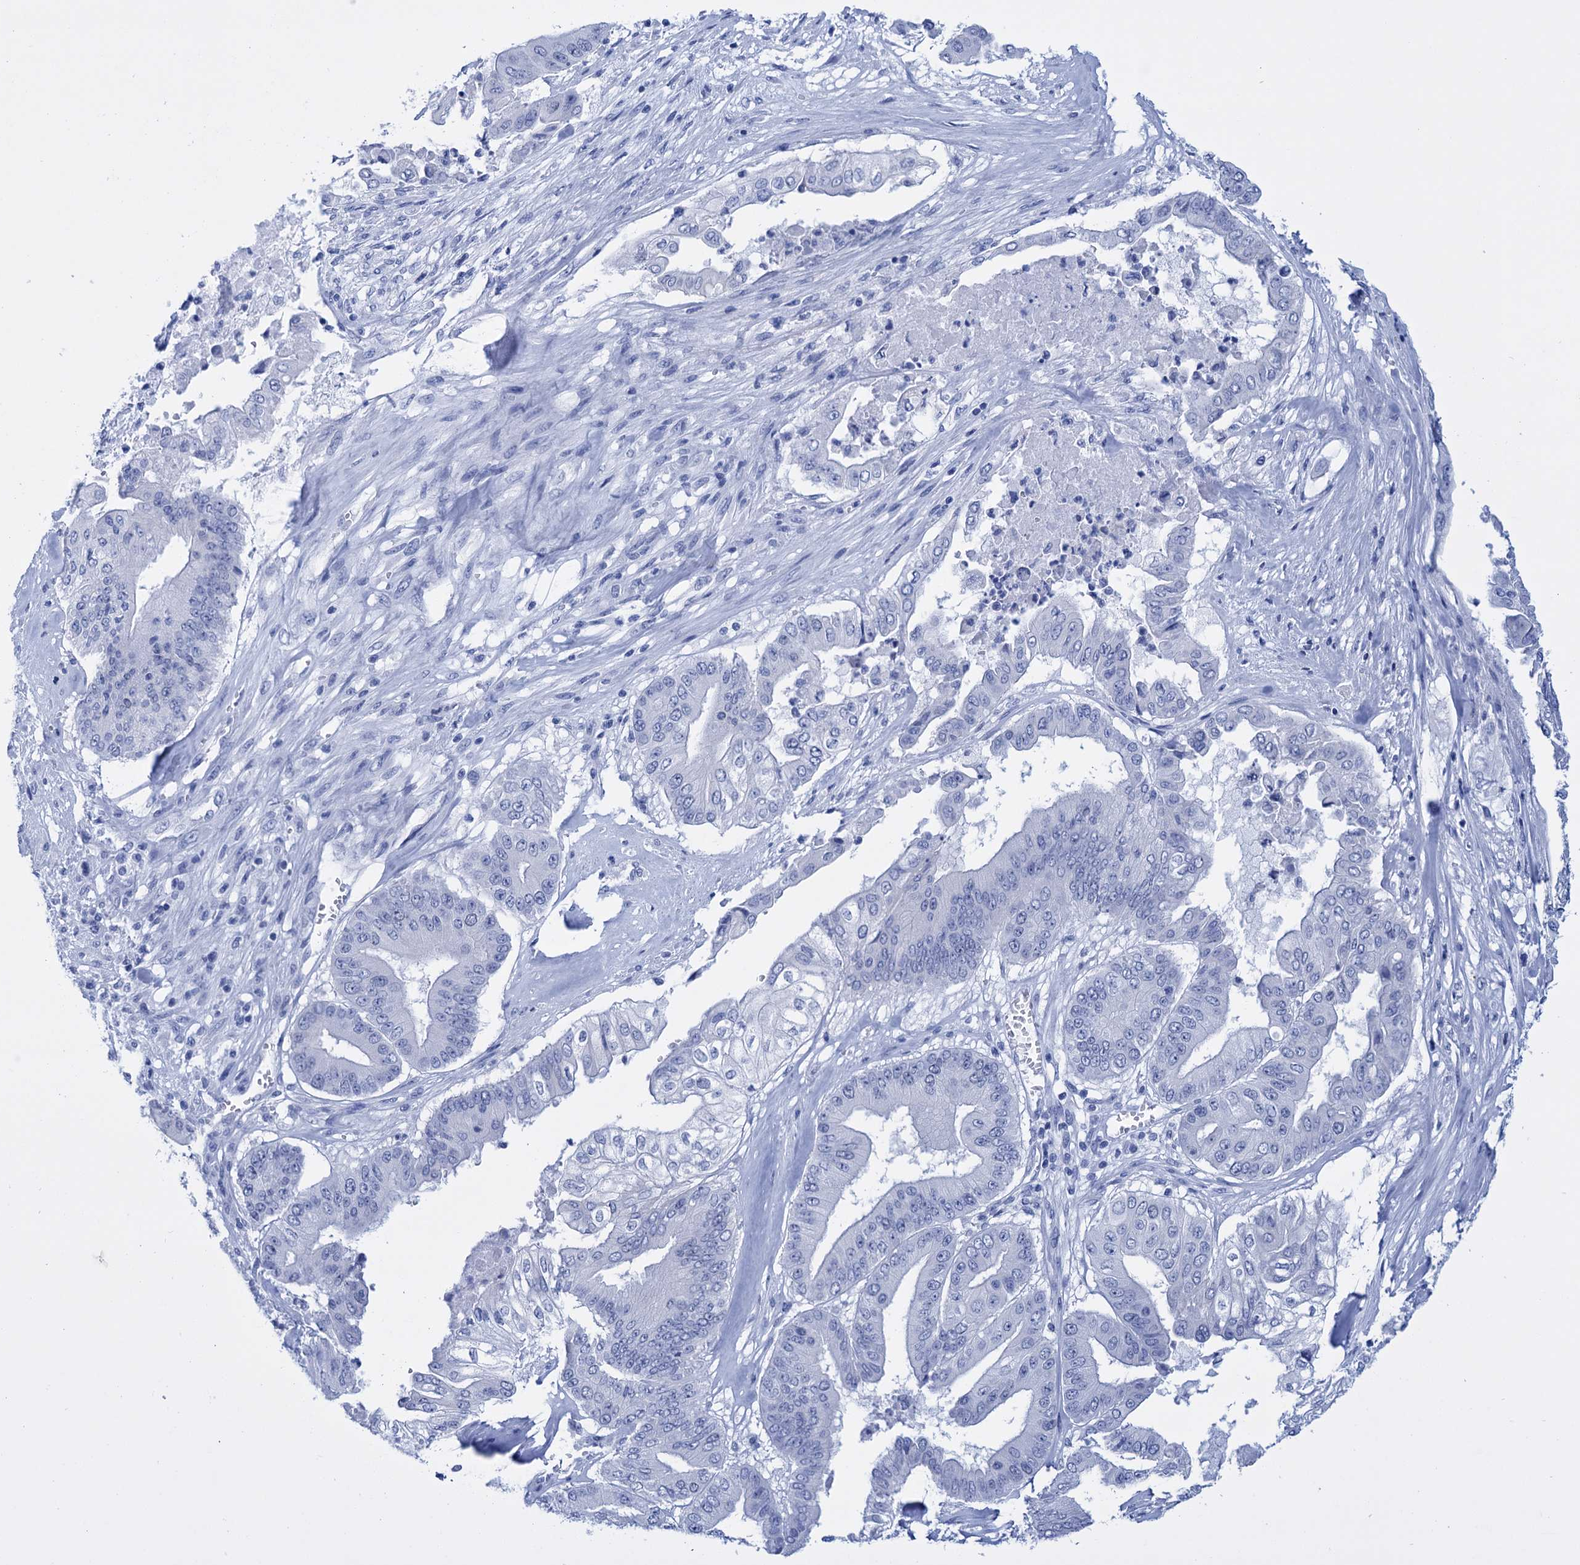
{"staining": {"intensity": "negative", "quantity": "none", "location": "none"}, "tissue": "pancreatic cancer", "cell_type": "Tumor cells", "image_type": "cancer", "snomed": [{"axis": "morphology", "description": "Adenocarcinoma, NOS"}, {"axis": "topography", "description": "Pancreas"}], "caption": "DAB immunohistochemical staining of adenocarcinoma (pancreatic) reveals no significant expression in tumor cells. (DAB (3,3'-diaminobenzidine) immunohistochemistry visualized using brightfield microscopy, high magnification).", "gene": "FBXW12", "patient": {"sex": "female", "age": 77}}